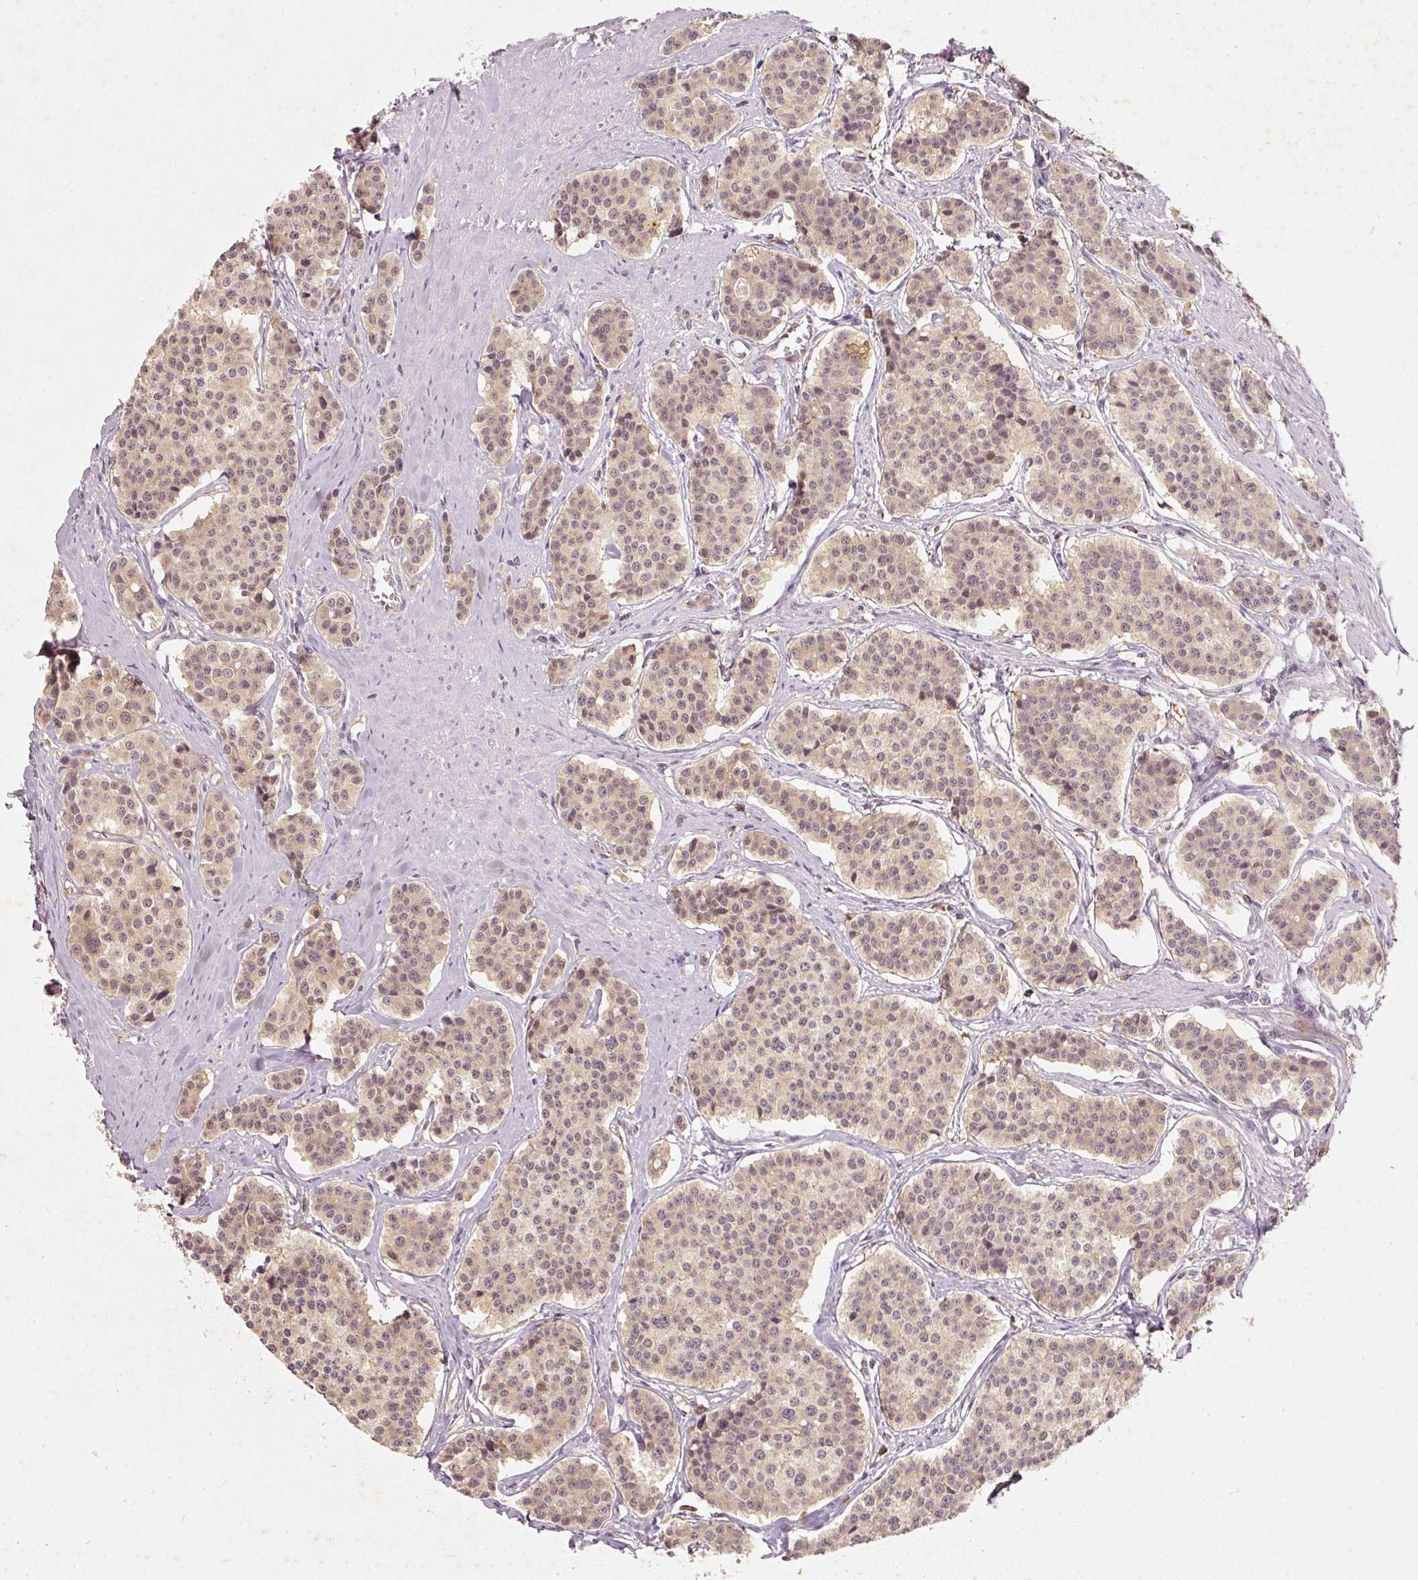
{"staining": {"intensity": "weak", "quantity": ">75%", "location": "cytoplasmic/membranous,nuclear"}, "tissue": "carcinoid", "cell_type": "Tumor cells", "image_type": "cancer", "snomed": [{"axis": "morphology", "description": "Carcinoid, malignant, NOS"}, {"axis": "topography", "description": "Small intestine"}], "caption": "The image displays a brown stain indicating the presence of a protein in the cytoplasmic/membranous and nuclear of tumor cells in carcinoid (malignant). The staining was performed using DAB, with brown indicating positive protein expression. Nuclei are stained blue with hematoxylin.", "gene": "RGL2", "patient": {"sex": "male", "age": 60}}